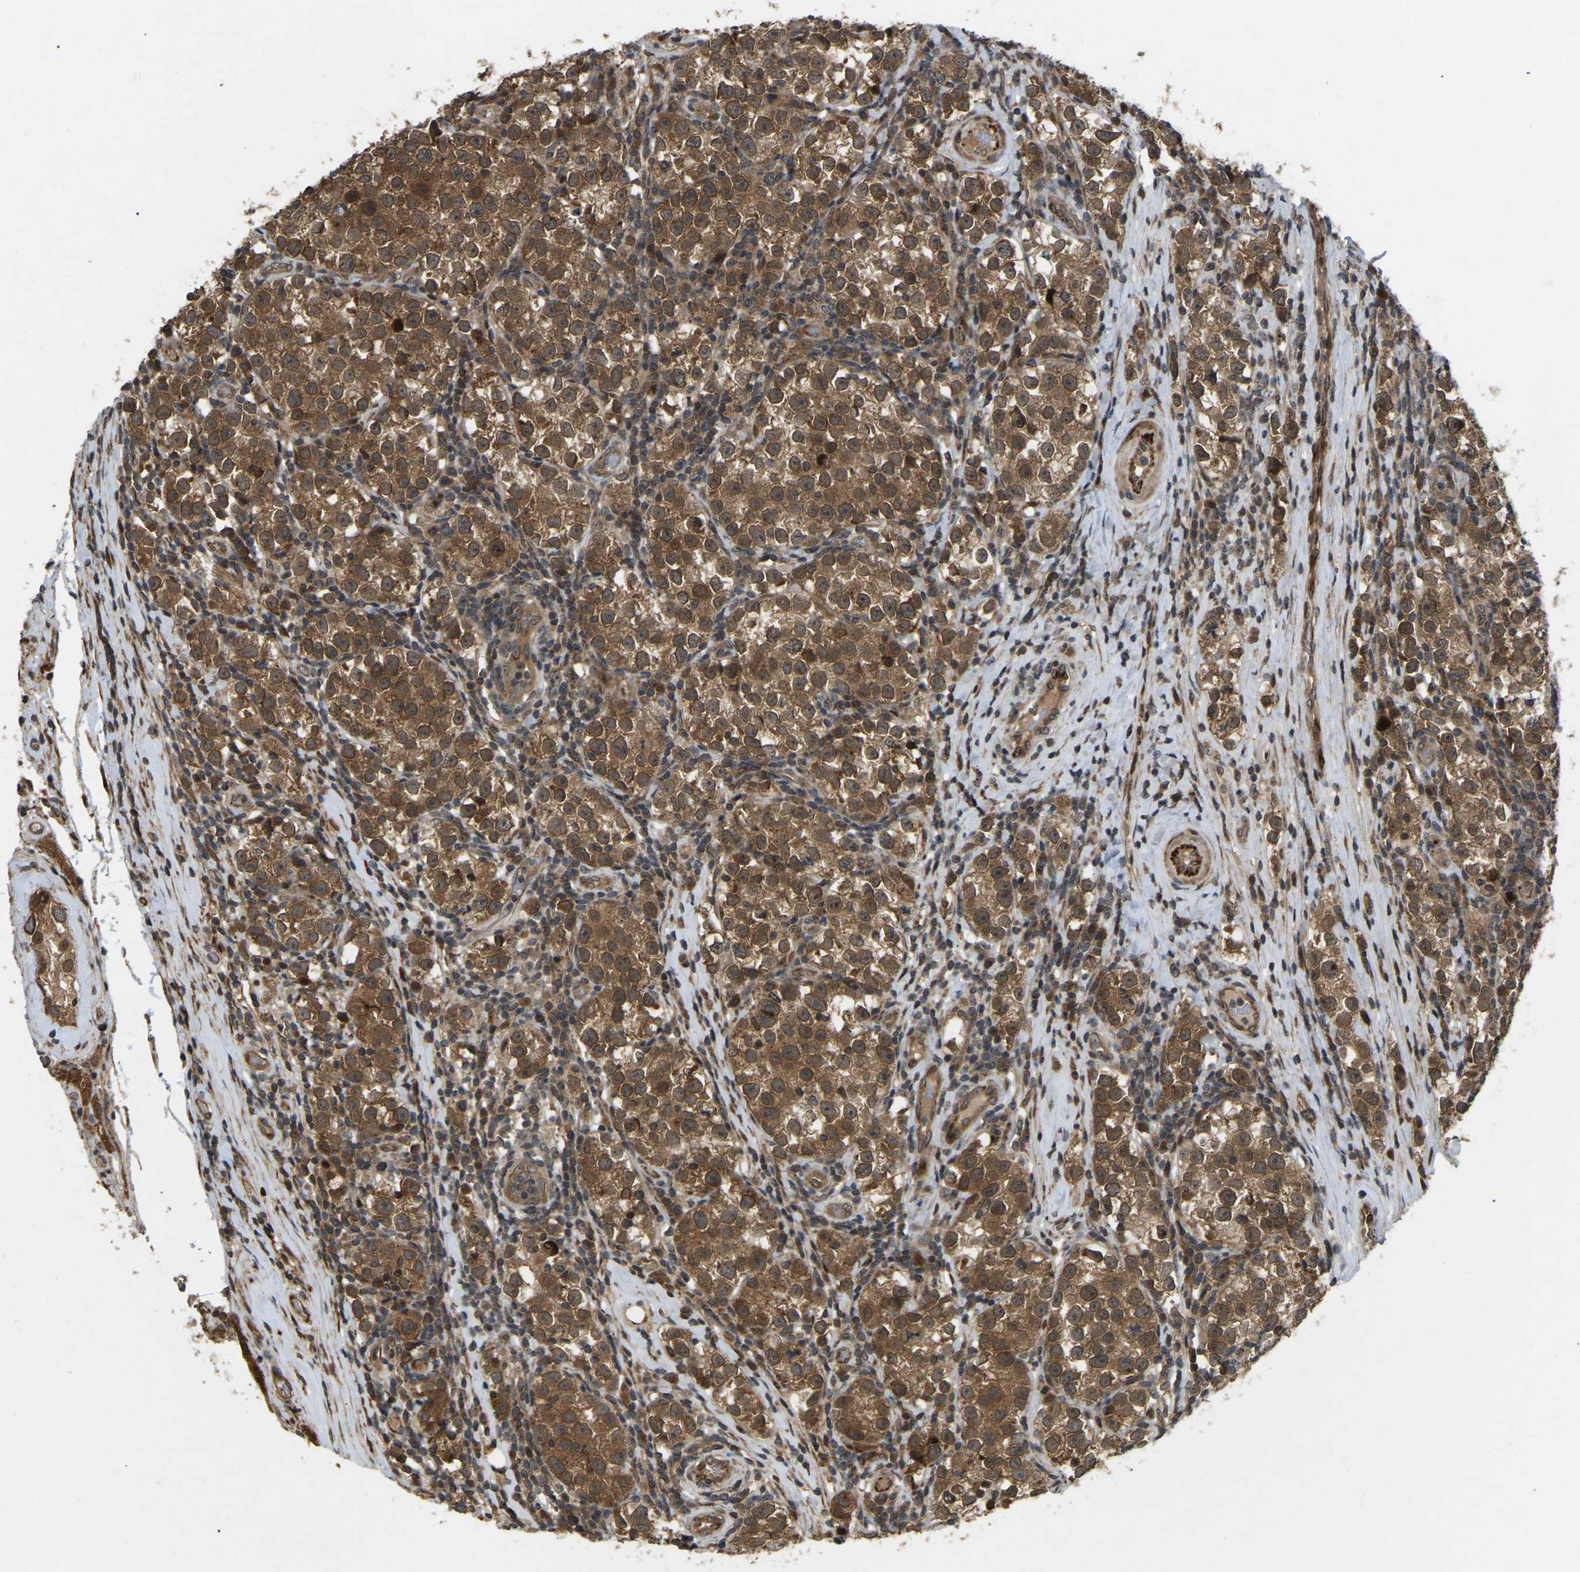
{"staining": {"intensity": "moderate", "quantity": ">75%", "location": "cytoplasmic/membranous,nuclear"}, "tissue": "testis cancer", "cell_type": "Tumor cells", "image_type": "cancer", "snomed": [{"axis": "morphology", "description": "Normal tissue, NOS"}, {"axis": "morphology", "description": "Seminoma, NOS"}, {"axis": "topography", "description": "Testis"}], "caption": "Immunohistochemistry (IHC) image of neoplastic tissue: testis cancer (seminoma) stained using immunohistochemistry (IHC) exhibits medium levels of moderate protein expression localized specifically in the cytoplasmic/membranous and nuclear of tumor cells, appearing as a cytoplasmic/membranous and nuclear brown color.", "gene": "KIAA1549", "patient": {"sex": "male", "age": 43}}